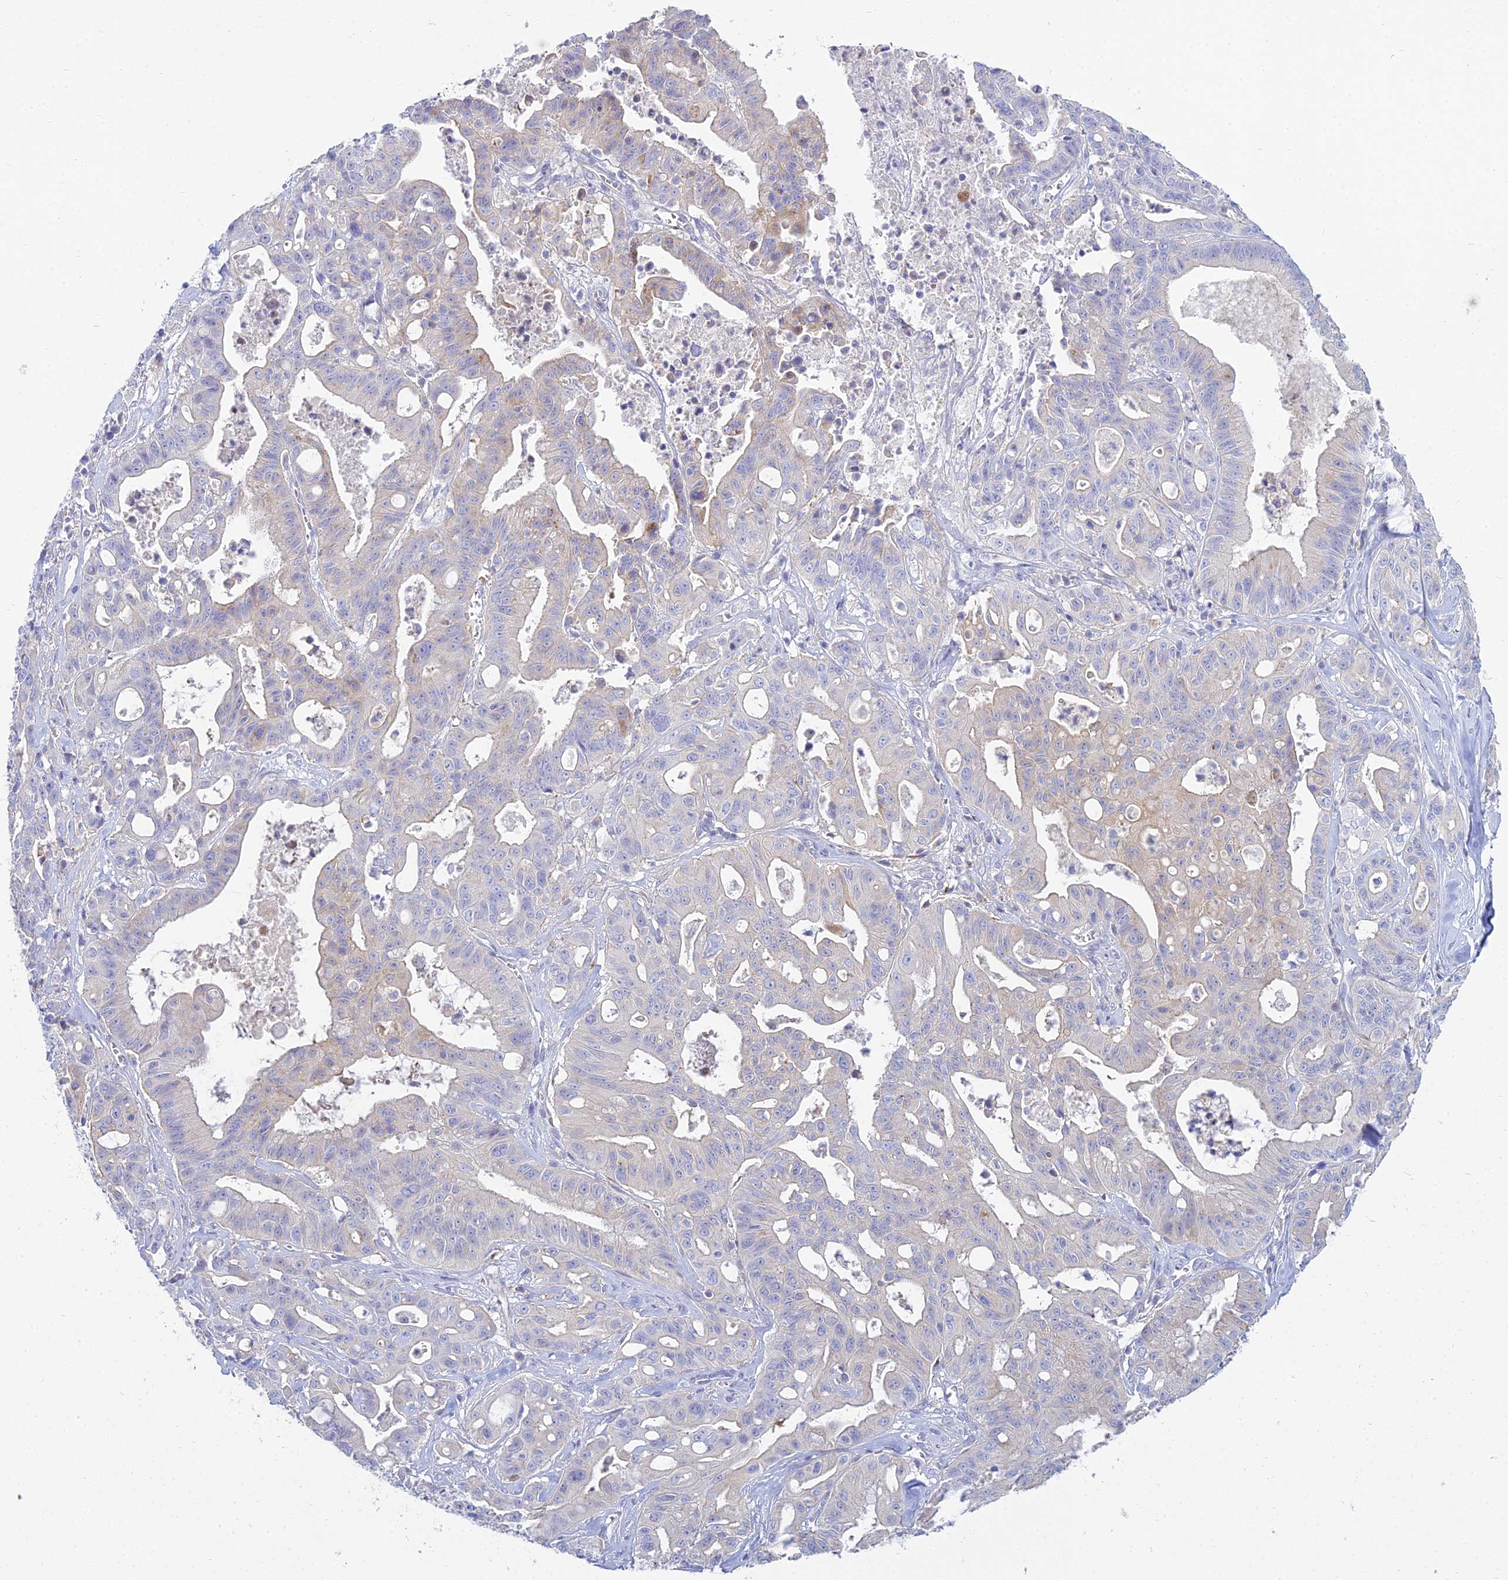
{"staining": {"intensity": "negative", "quantity": "none", "location": "none"}, "tissue": "ovarian cancer", "cell_type": "Tumor cells", "image_type": "cancer", "snomed": [{"axis": "morphology", "description": "Cystadenocarcinoma, mucinous, NOS"}, {"axis": "topography", "description": "Ovary"}], "caption": "Ovarian mucinous cystadenocarcinoma was stained to show a protein in brown. There is no significant expression in tumor cells. (Stains: DAB IHC with hematoxylin counter stain, Microscopy: brightfield microscopy at high magnification).", "gene": "SMIM24", "patient": {"sex": "female", "age": 70}}